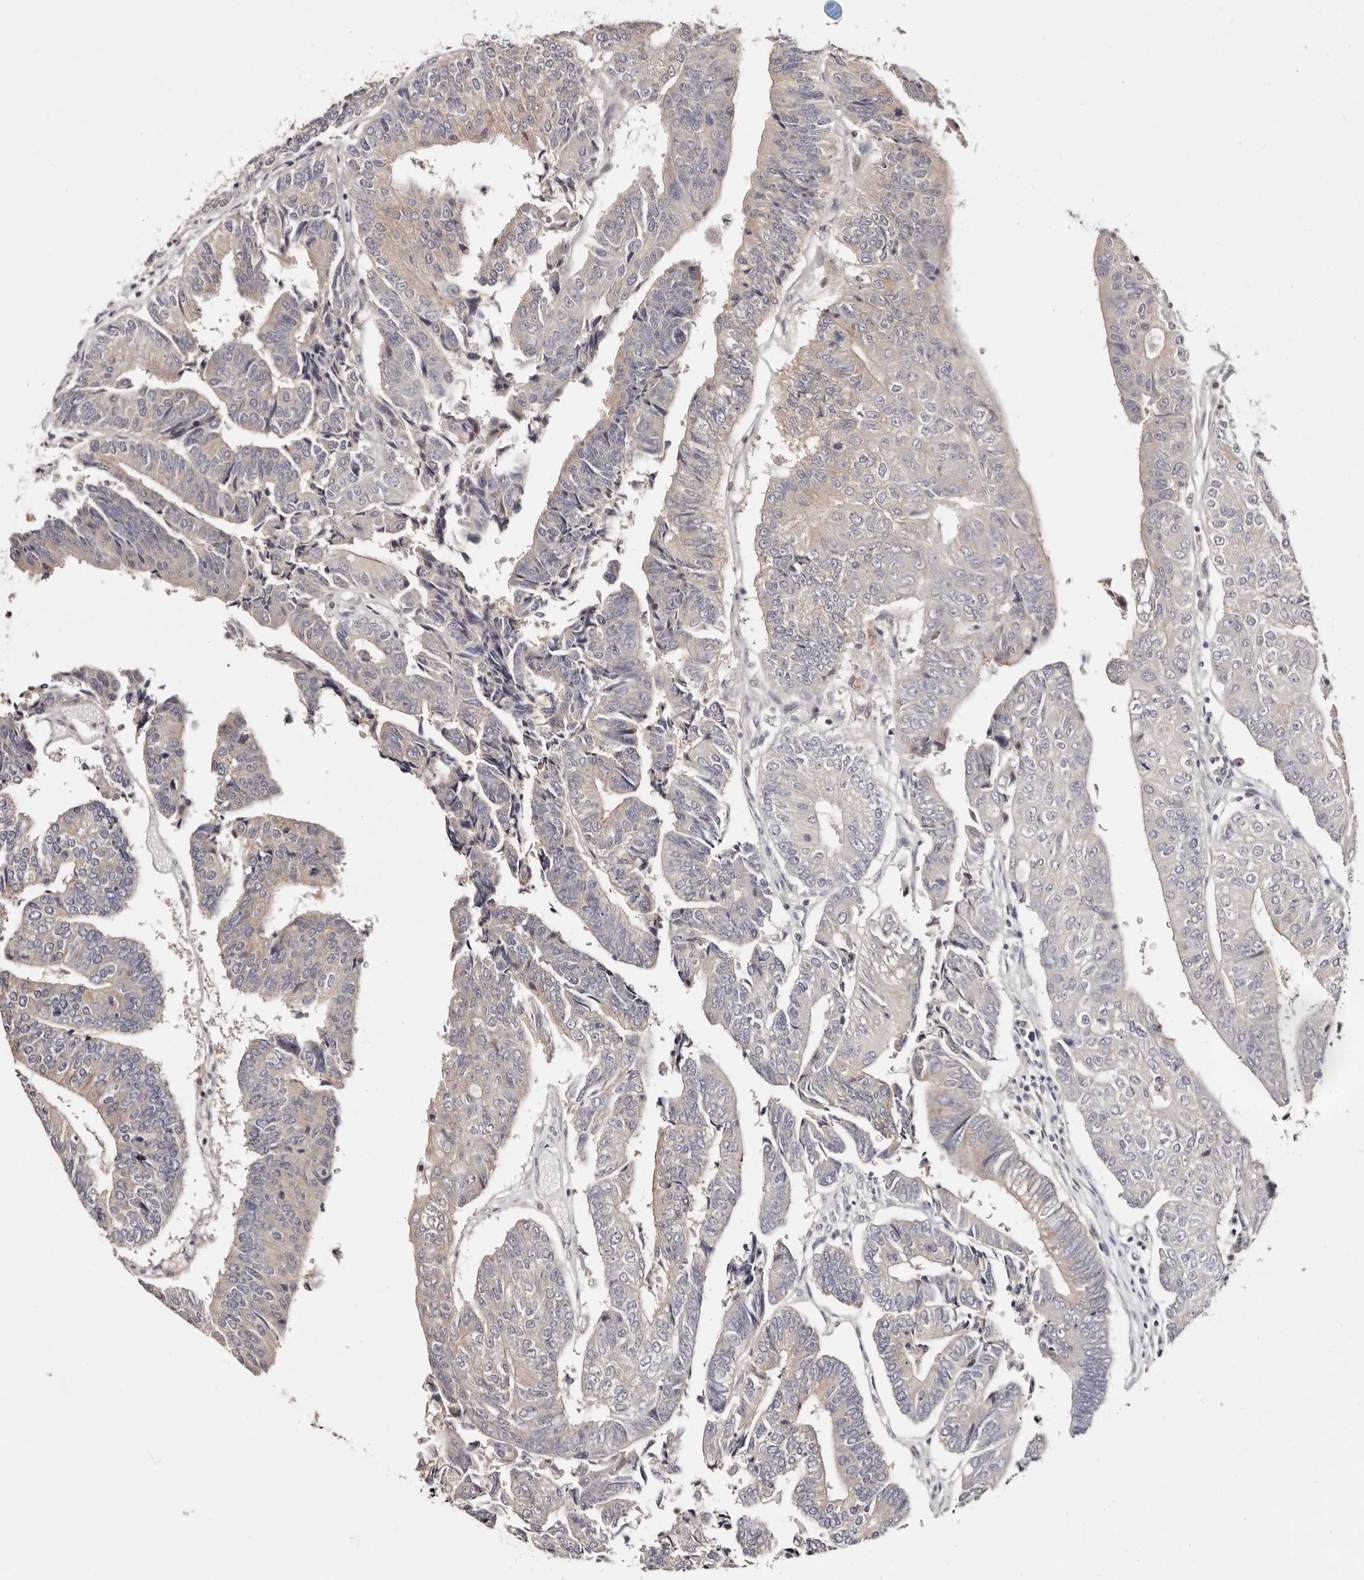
{"staining": {"intensity": "negative", "quantity": "none", "location": "none"}, "tissue": "colorectal cancer", "cell_type": "Tumor cells", "image_type": "cancer", "snomed": [{"axis": "morphology", "description": "Adenocarcinoma, NOS"}, {"axis": "topography", "description": "Colon"}], "caption": "Photomicrograph shows no protein staining in tumor cells of colorectal cancer tissue. The staining is performed using DAB brown chromogen with nuclei counter-stained in using hematoxylin.", "gene": "IQGAP3", "patient": {"sex": "female", "age": 67}}